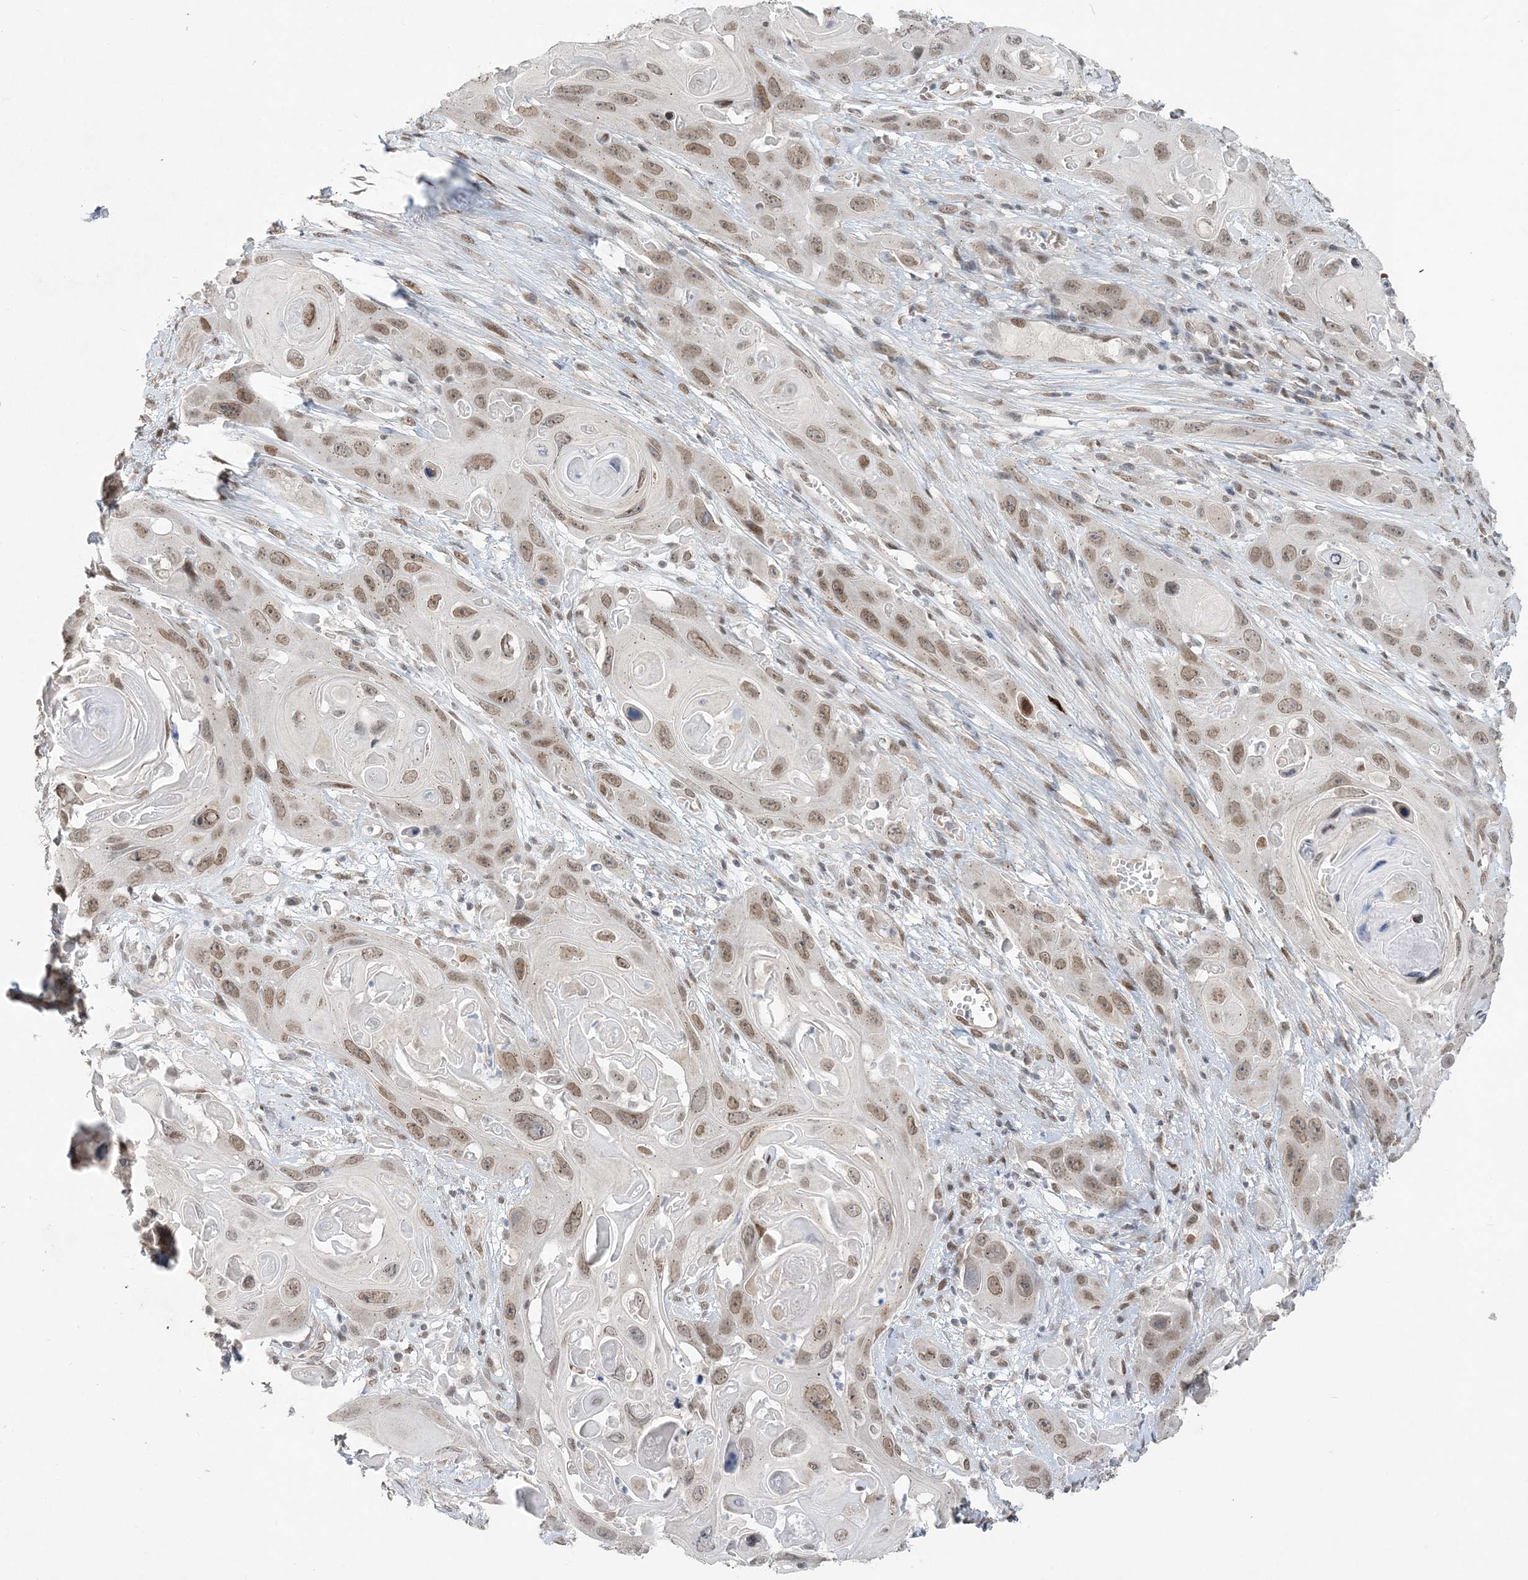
{"staining": {"intensity": "moderate", "quantity": ">75%", "location": "nuclear"}, "tissue": "skin cancer", "cell_type": "Tumor cells", "image_type": "cancer", "snomed": [{"axis": "morphology", "description": "Squamous cell carcinoma, NOS"}, {"axis": "topography", "description": "Skin"}], "caption": "Protein staining of skin cancer tissue displays moderate nuclear positivity in about >75% of tumor cells.", "gene": "WAC", "patient": {"sex": "male", "age": 55}}